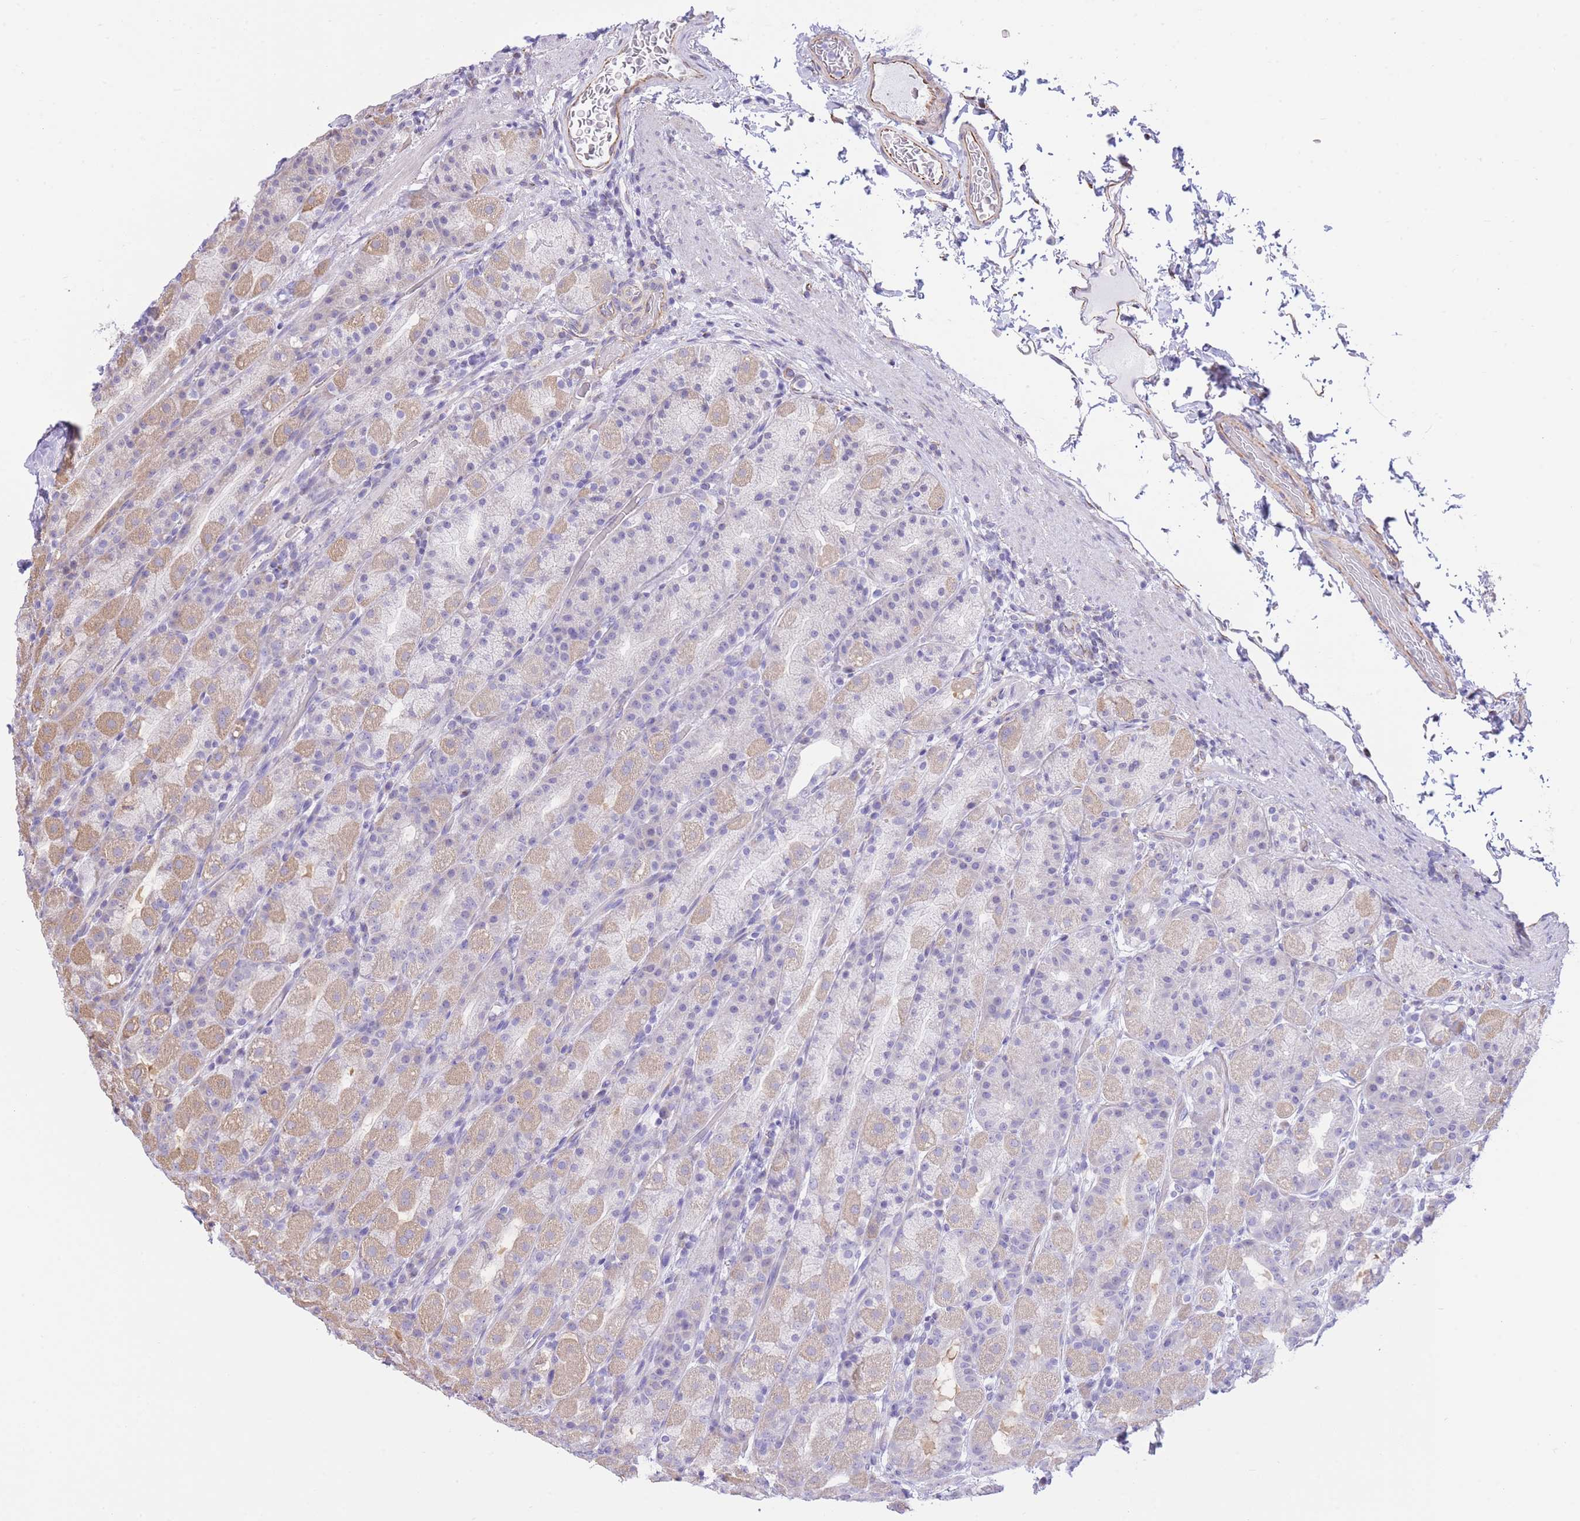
{"staining": {"intensity": "weak", "quantity": "25%-75%", "location": "cytoplasmic/membranous"}, "tissue": "stomach", "cell_type": "Glandular cells", "image_type": "normal", "snomed": [{"axis": "morphology", "description": "Normal tissue, NOS"}, {"axis": "topography", "description": "Stomach, upper"}, {"axis": "topography", "description": "Stomach"}], "caption": "Immunohistochemical staining of benign human stomach displays 25%-75% levels of weak cytoplasmic/membranous protein staining in approximately 25%-75% of glandular cells.", "gene": "PSG11", "patient": {"sex": "male", "age": 68}}